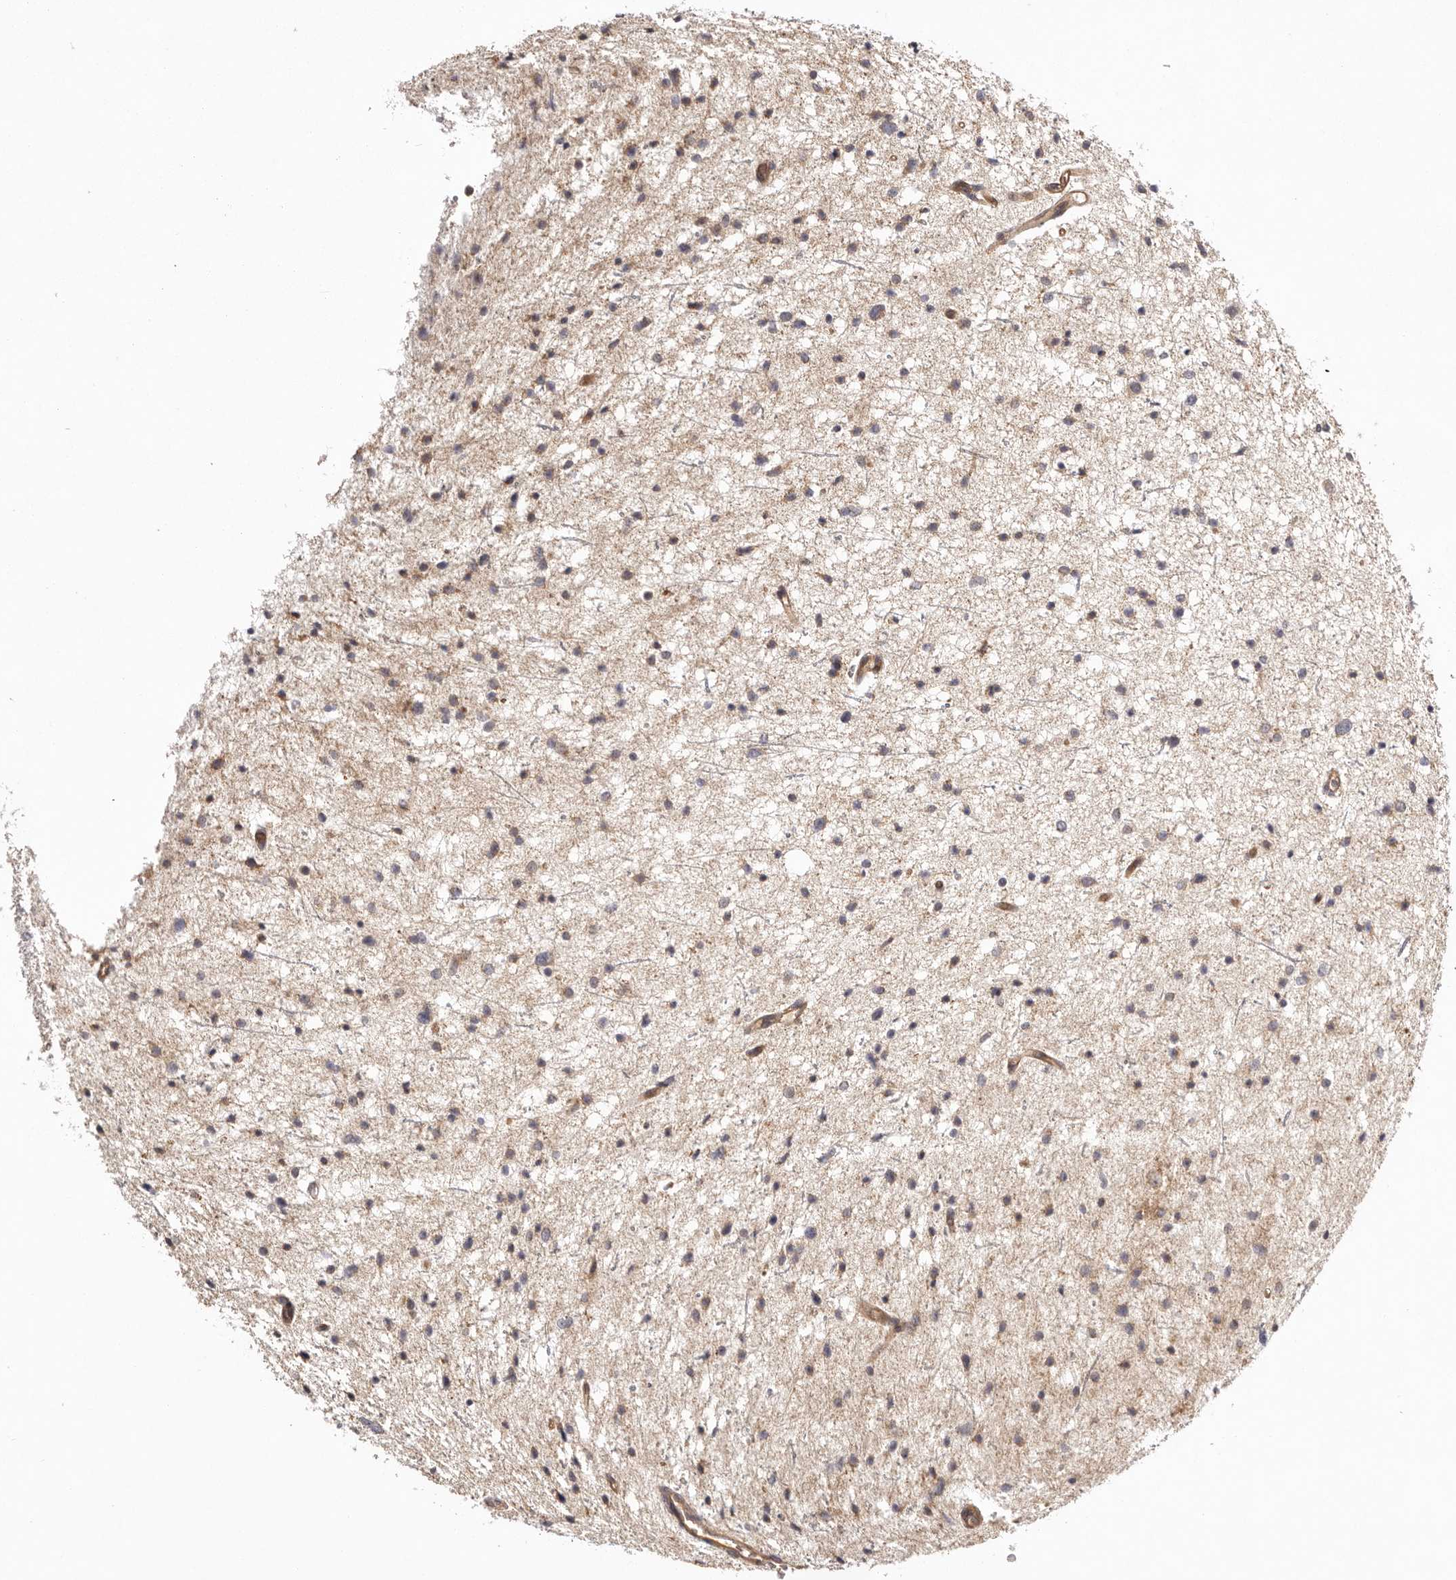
{"staining": {"intensity": "weak", "quantity": "25%-75%", "location": "cytoplasmic/membranous"}, "tissue": "glioma", "cell_type": "Tumor cells", "image_type": "cancer", "snomed": [{"axis": "morphology", "description": "Glioma, malignant, Low grade"}, {"axis": "topography", "description": "Brain"}], "caption": "This is an image of immunohistochemistry staining of glioma, which shows weak expression in the cytoplasmic/membranous of tumor cells.", "gene": "UBR2", "patient": {"sex": "female", "age": 37}}